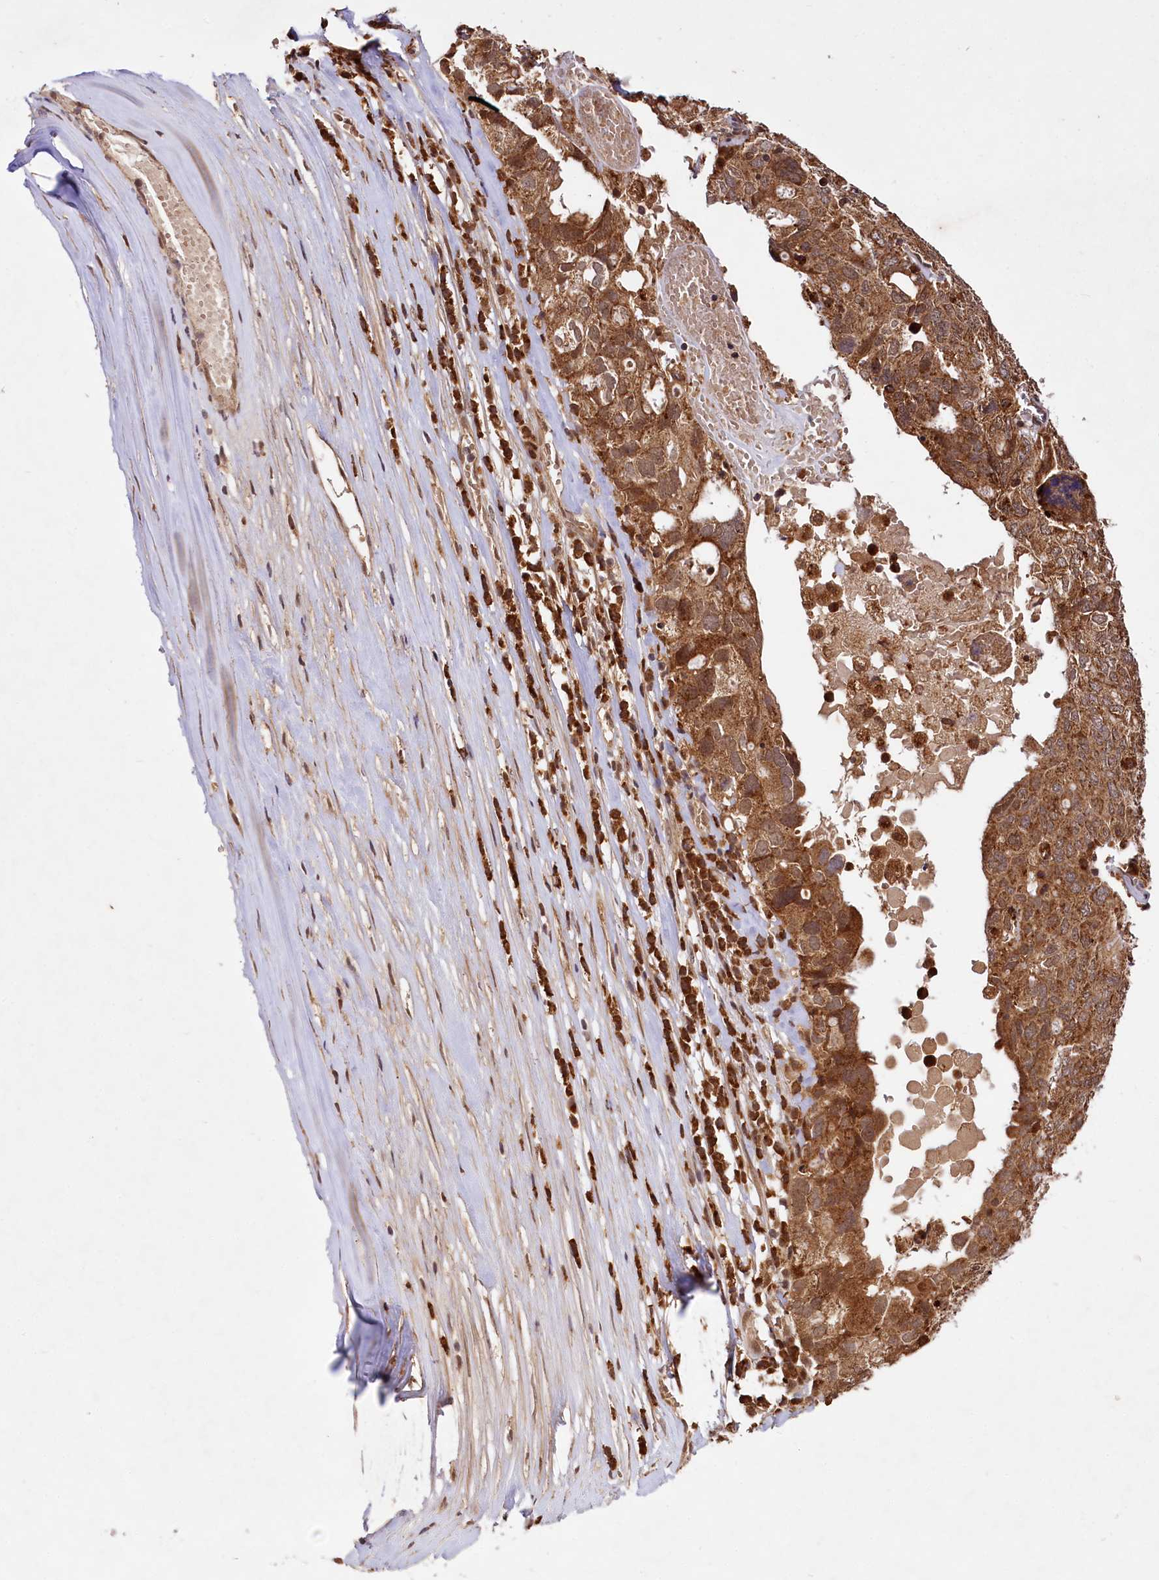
{"staining": {"intensity": "moderate", "quantity": ">75%", "location": "cytoplasmic/membranous"}, "tissue": "ovarian cancer", "cell_type": "Tumor cells", "image_type": "cancer", "snomed": [{"axis": "morphology", "description": "Carcinoma, endometroid"}, {"axis": "topography", "description": "Ovary"}], "caption": "Endometroid carcinoma (ovarian) stained with a brown dye displays moderate cytoplasmic/membranous positive expression in about >75% of tumor cells.", "gene": "UBE3A", "patient": {"sex": "female", "age": 62}}